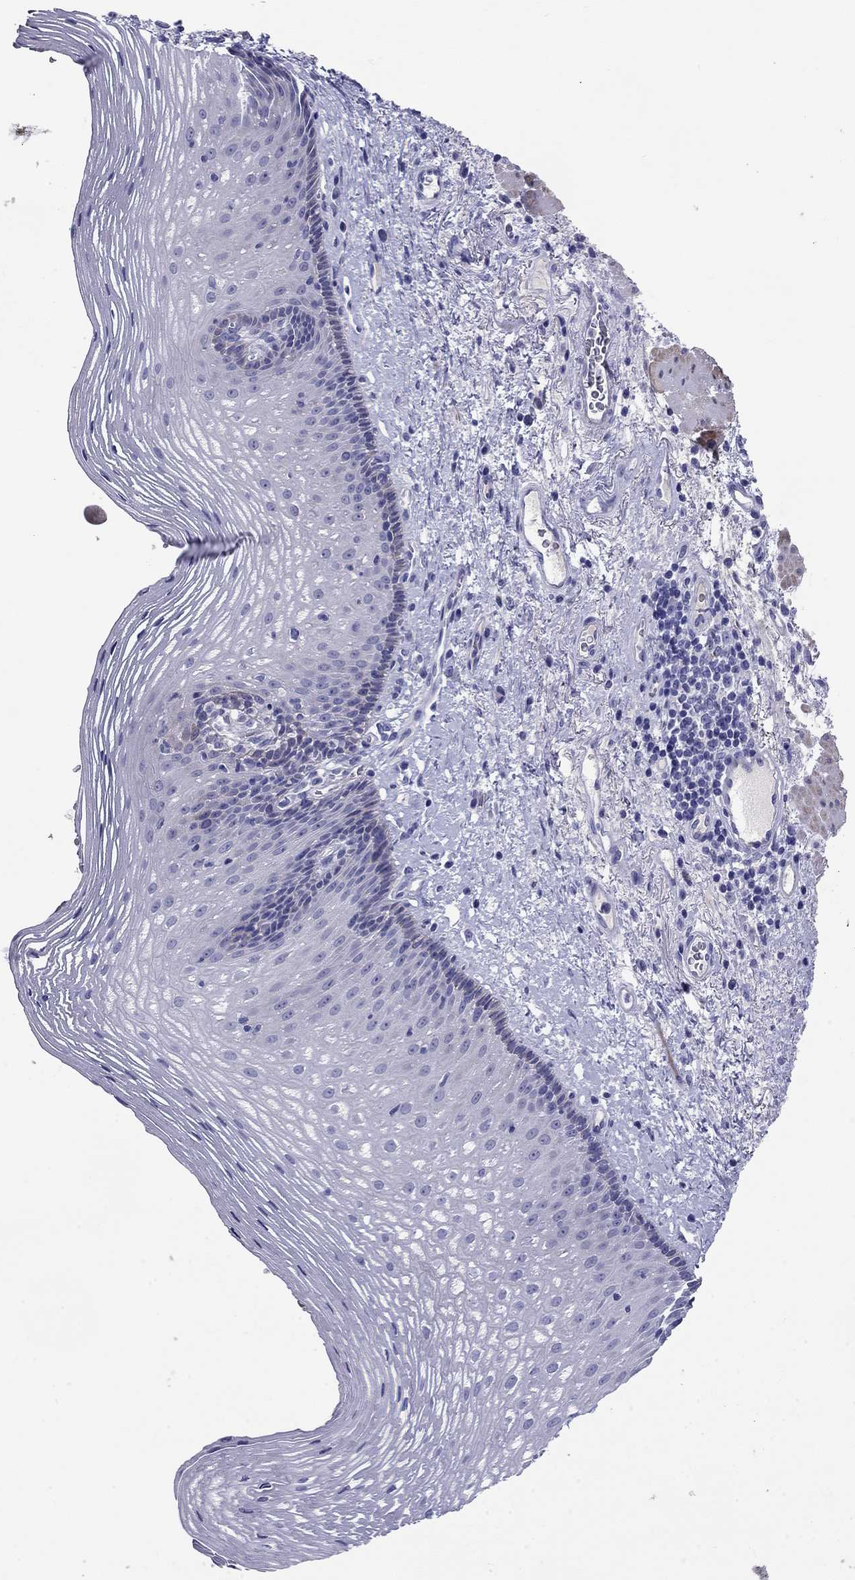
{"staining": {"intensity": "weak", "quantity": "<25%", "location": "cytoplasmic/membranous"}, "tissue": "esophagus", "cell_type": "Squamous epithelial cells", "image_type": "normal", "snomed": [{"axis": "morphology", "description": "Normal tissue, NOS"}, {"axis": "topography", "description": "Esophagus"}], "caption": "Immunohistochemistry (IHC) of benign esophagus exhibits no staining in squamous epithelial cells. Nuclei are stained in blue.", "gene": "CMYA5", "patient": {"sex": "male", "age": 76}}